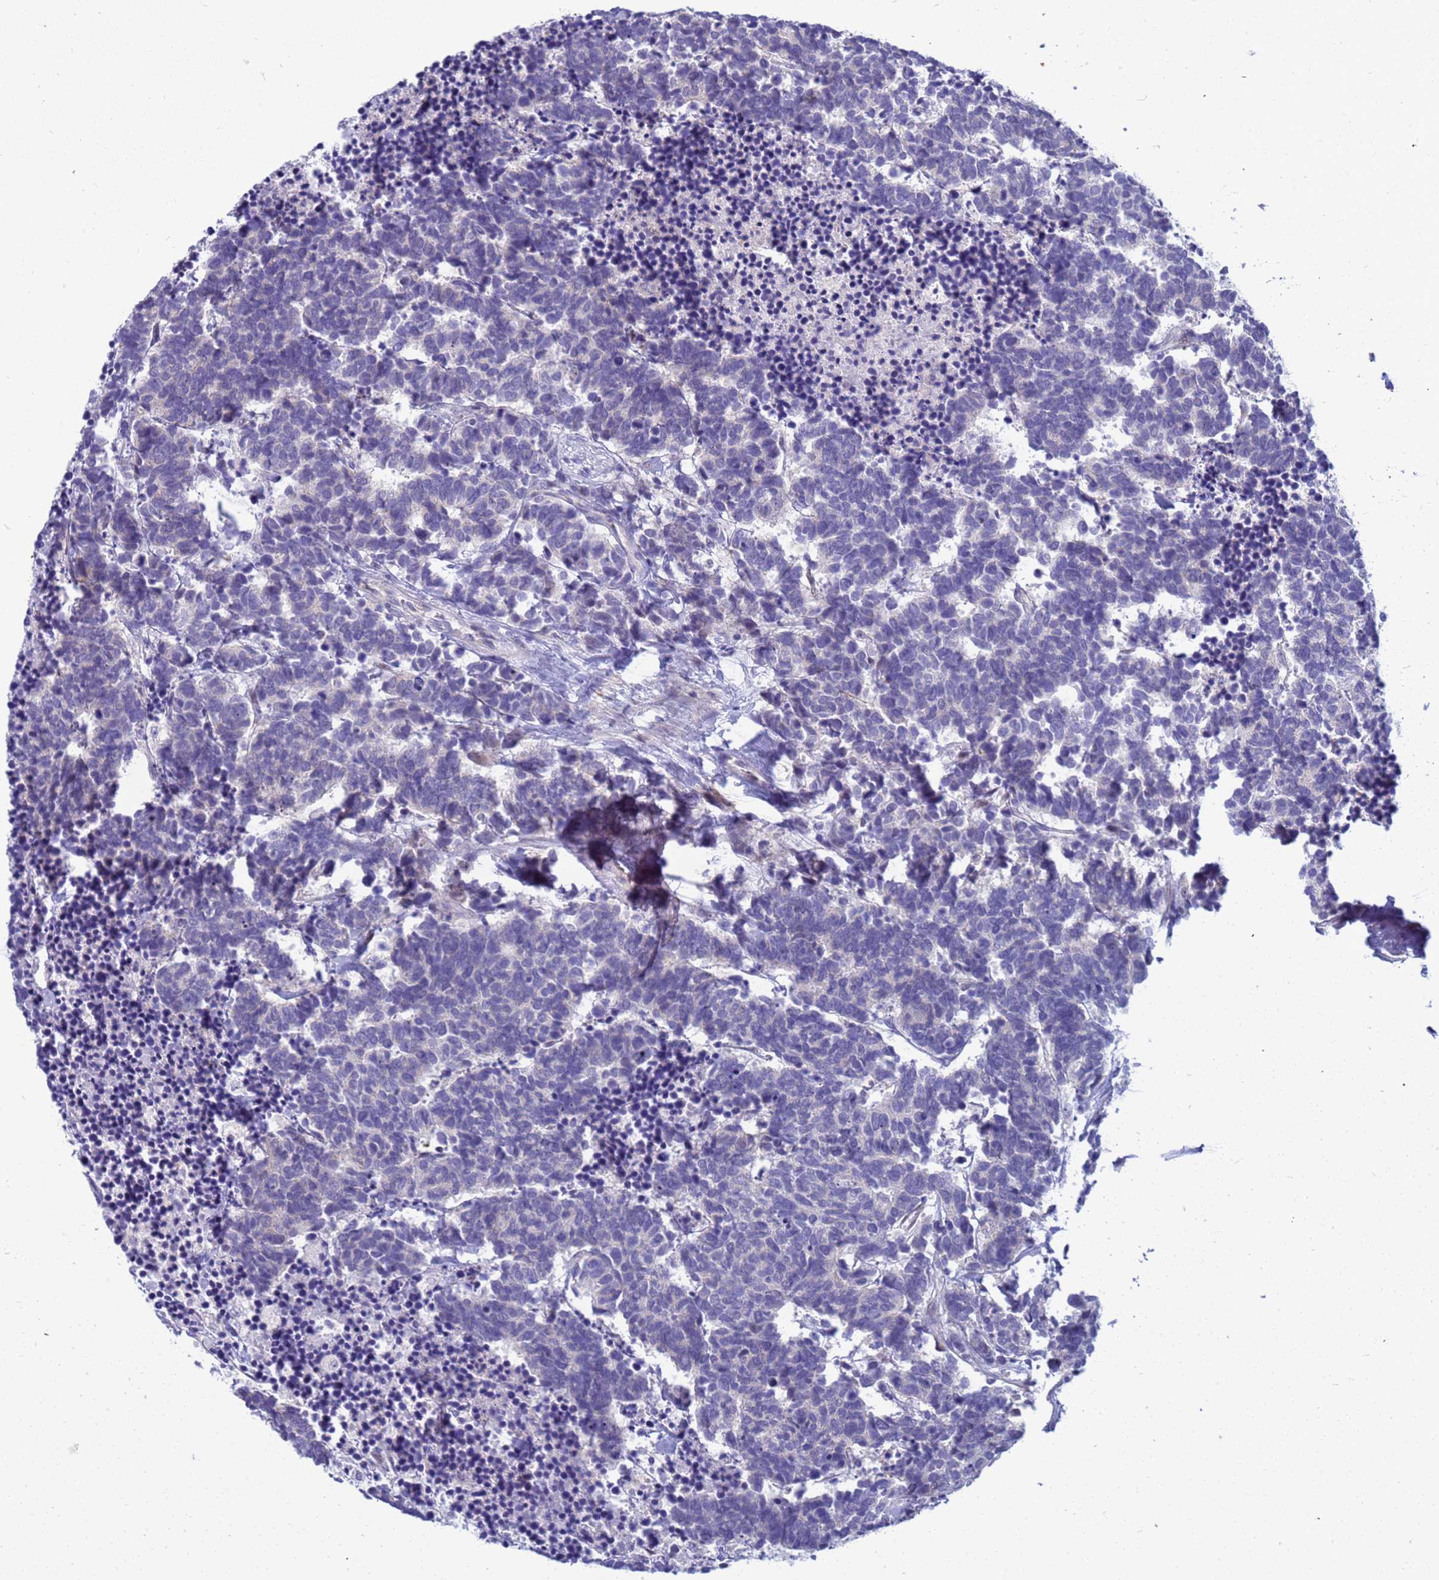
{"staining": {"intensity": "negative", "quantity": "none", "location": "none"}, "tissue": "carcinoid", "cell_type": "Tumor cells", "image_type": "cancer", "snomed": [{"axis": "morphology", "description": "Carcinoma, NOS"}, {"axis": "morphology", "description": "Carcinoid, malignant, NOS"}, {"axis": "topography", "description": "Urinary bladder"}], "caption": "An image of carcinoid (malignant) stained for a protein shows no brown staining in tumor cells.", "gene": "LRATD1", "patient": {"sex": "male", "age": 57}}